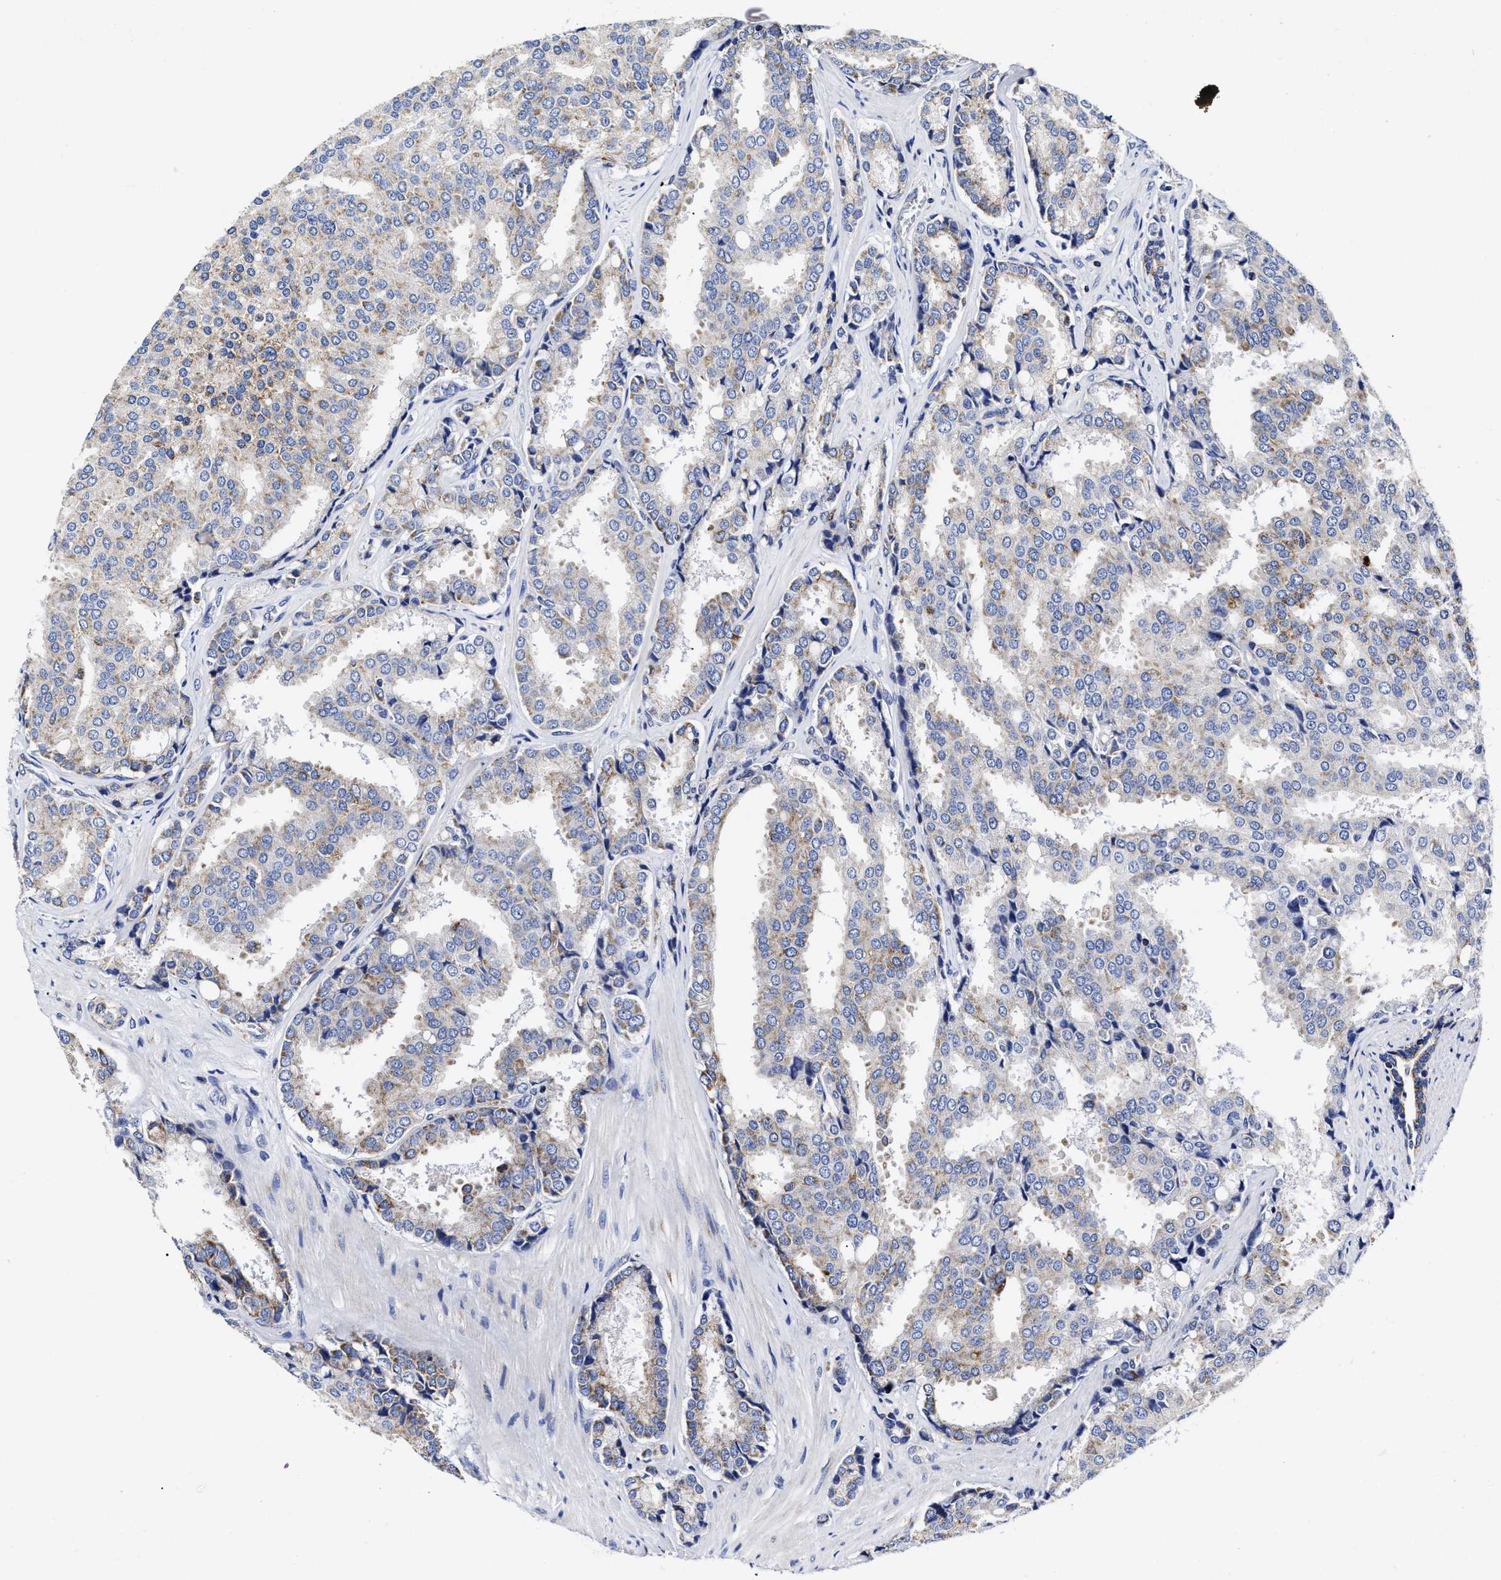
{"staining": {"intensity": "weak", "quantity": "<25%", "location": "cytoplasmic/membranous"}, "tissue": "prostate cancer", "cell_type": "Tumor cells", "image_type": "cancer", "snomed": [{"axis": "morphology", "description": "Adenocarcinoma, High grade"}, {"axis": "topography", "description": "Prostate"}], "caption": "Immunohistochemical staining of prostate adenocarcinoma (high-grade) reveals no significant positivity in tumor cells.", "gene": "HINT2", "patient": {"sex": "male", "age": 50}}